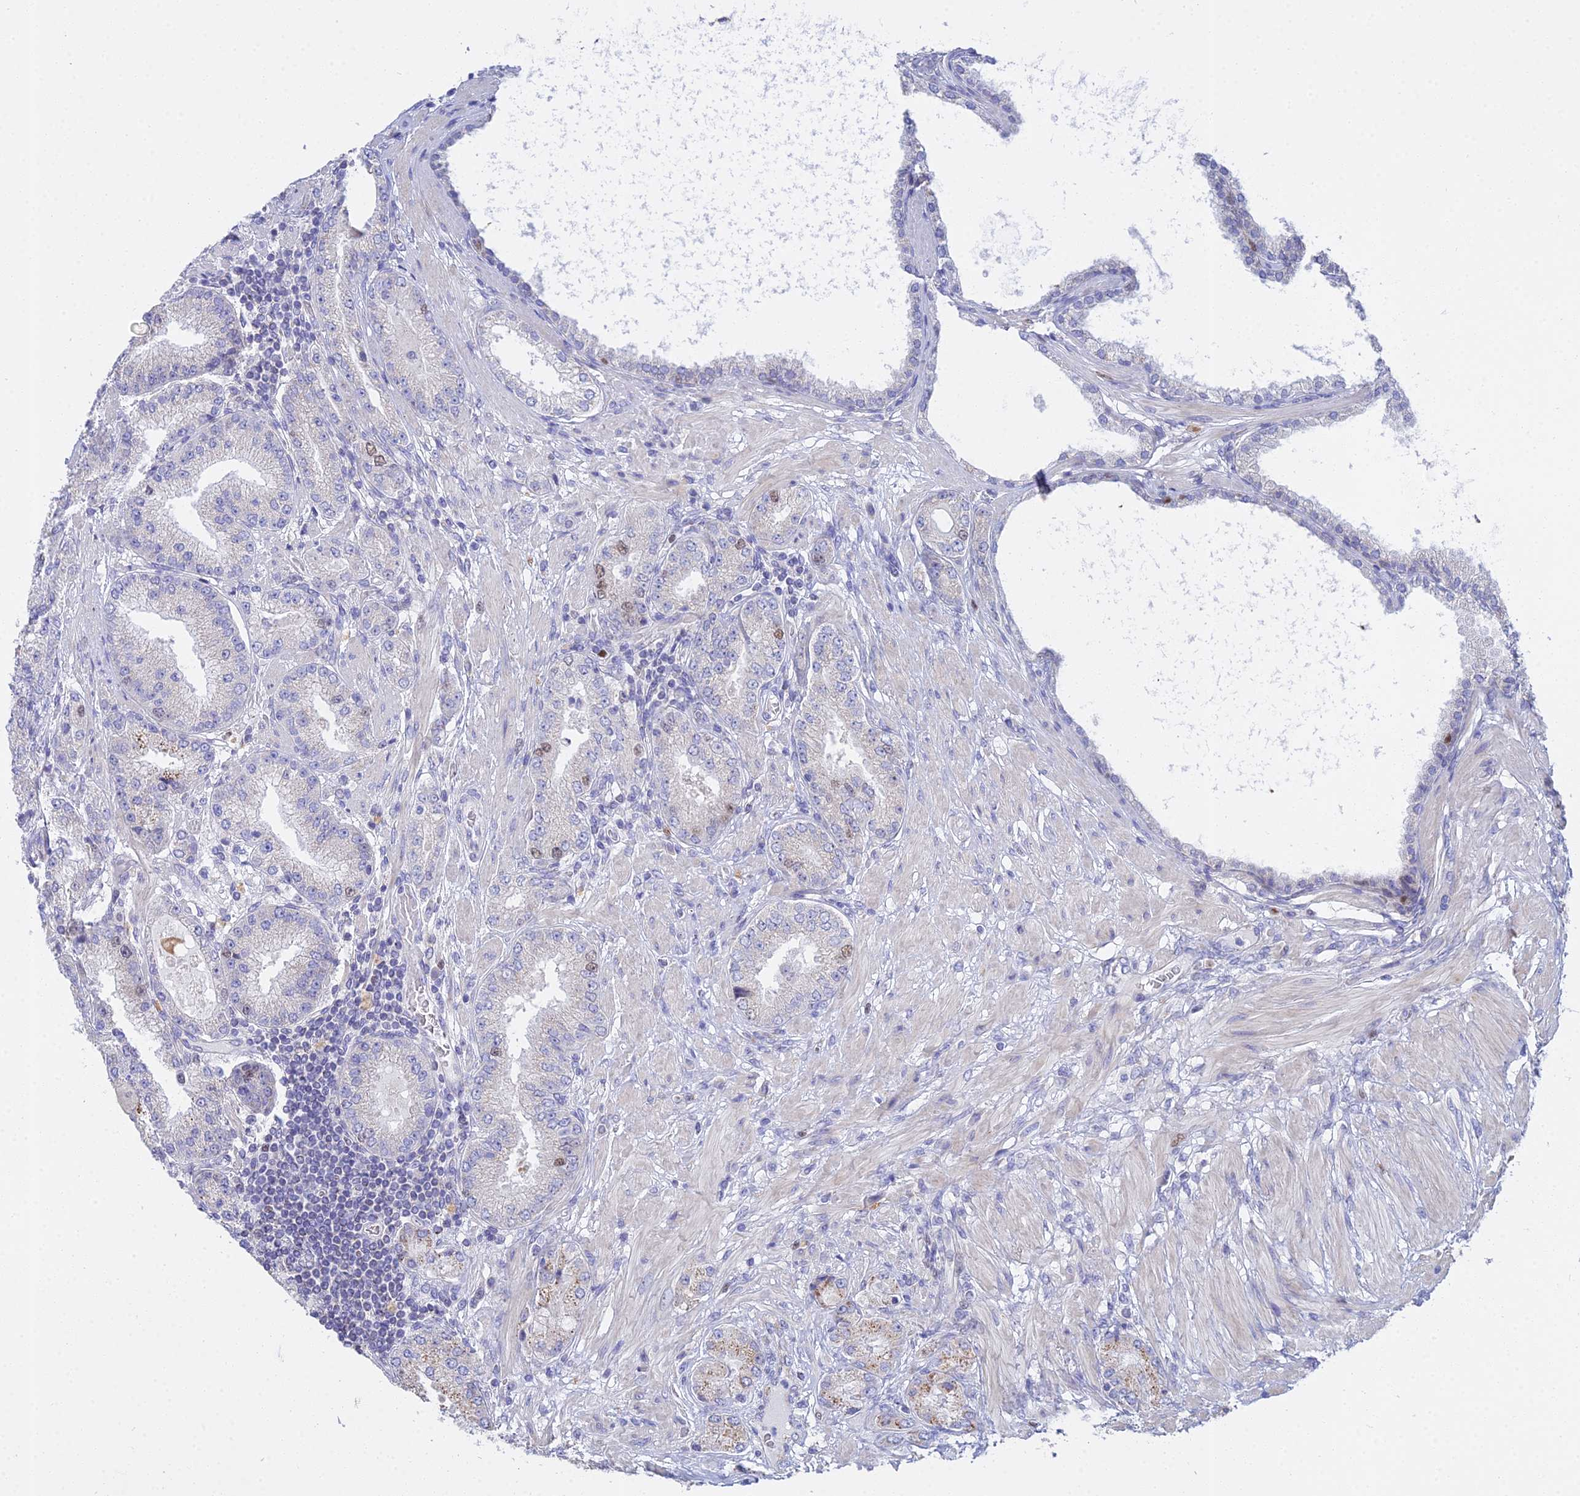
{"staining": {"intensity": "moderate", "quantity": "<25%", "location": "nuclear"}, "tissue": "prostate cancer", "cell_type": "Tumor cells", "image_type": "cancer", "snomed": [{"axis": "morphology", "description": "Adenocarcinoma, High grade"}, {"axis": "topography", "description": "Prostate"}], "caption": "A micrograph of prostate high-grade adenocarcinoma stained for a protein shows moderate nuclear brown staining in tumor cells. (brown staining indicates protein expression, while blue staining denotes nuclei).", "gene": "MCM2", "patient": {"sex": "male", "age": 71}}